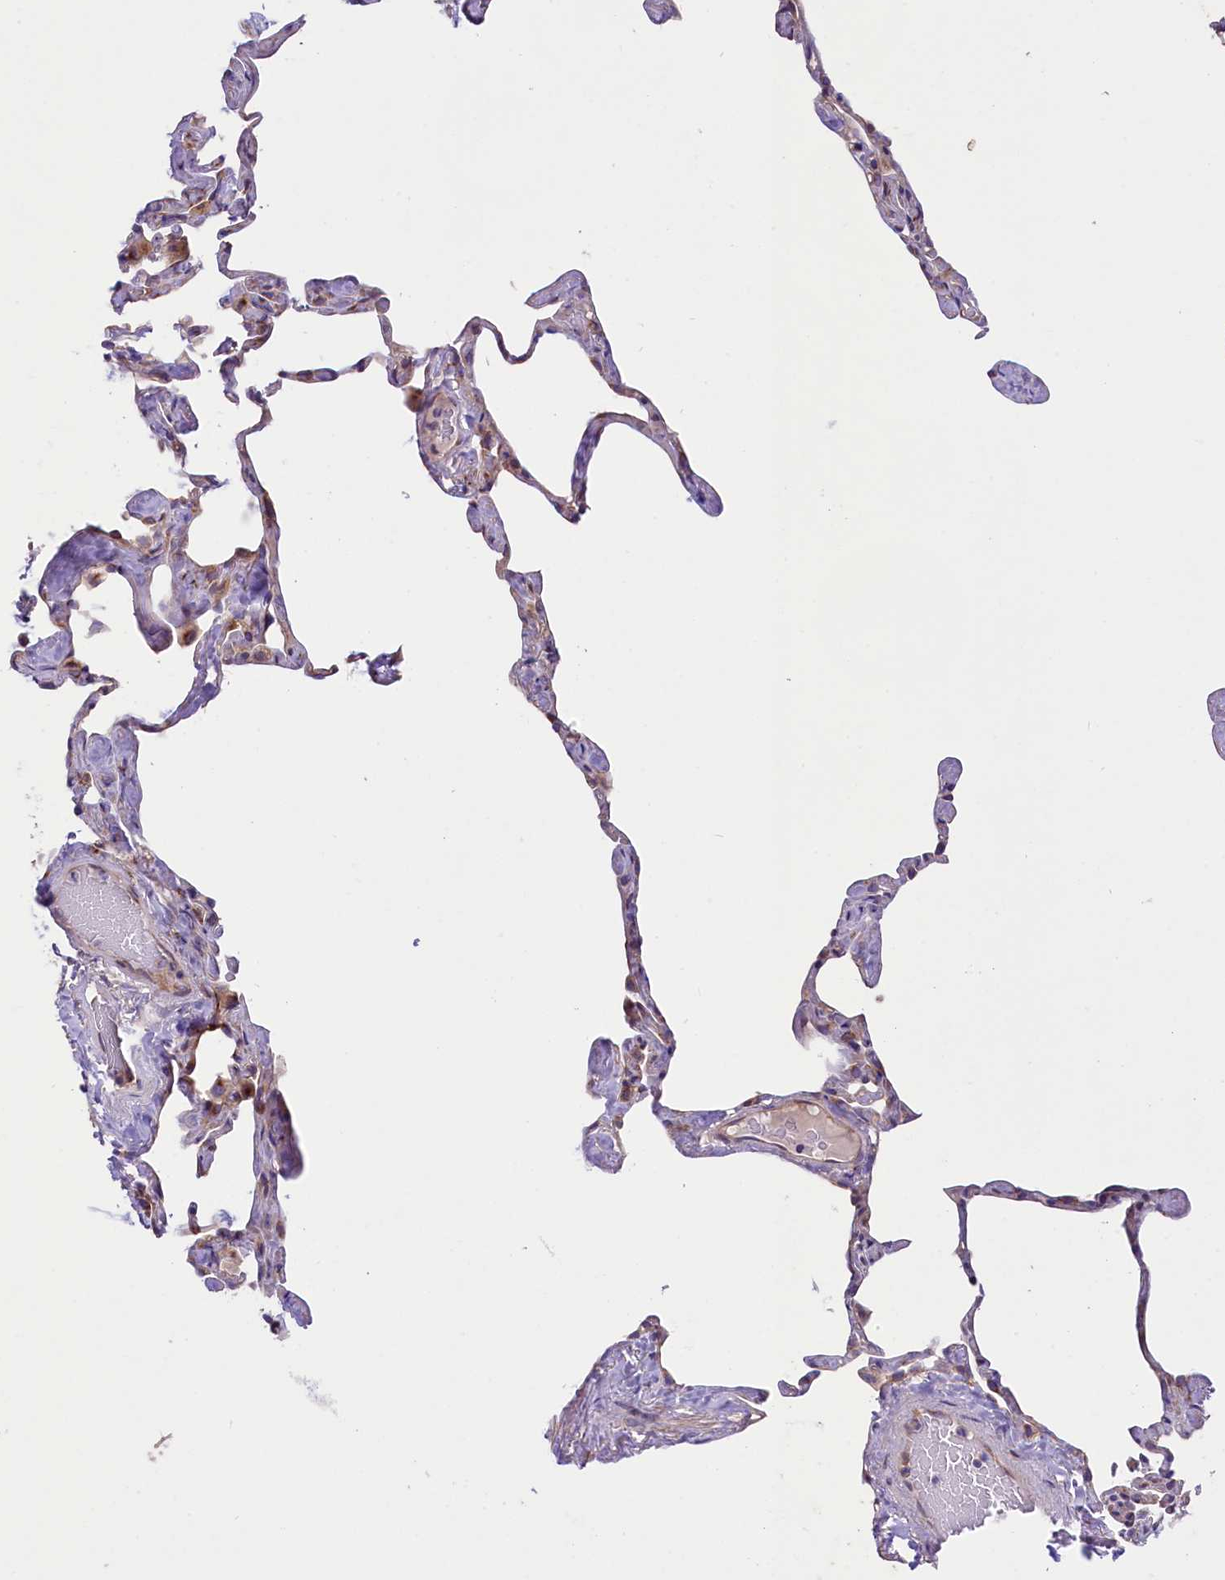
{"staining": {"intensity": "moderate", "quantity": "25%-75%", "location": "cytoplasmic/membranous"}, "tissue": "lung", "cell_type": "Alveolar cells", "image_type": "normal", "snomed": [{"axis": "morphology", "description": "Normal tissue, NOS"}, {"axis": "topography", "description": "Lung"}], "caption": "Human lung stained with a brown dye shows moderate cytoplasmic/membranous positive positivity in about 25%-75% of alveolar cells.", "gene": "CD99L2", "patient": {"sex": "male", "age": 65}}